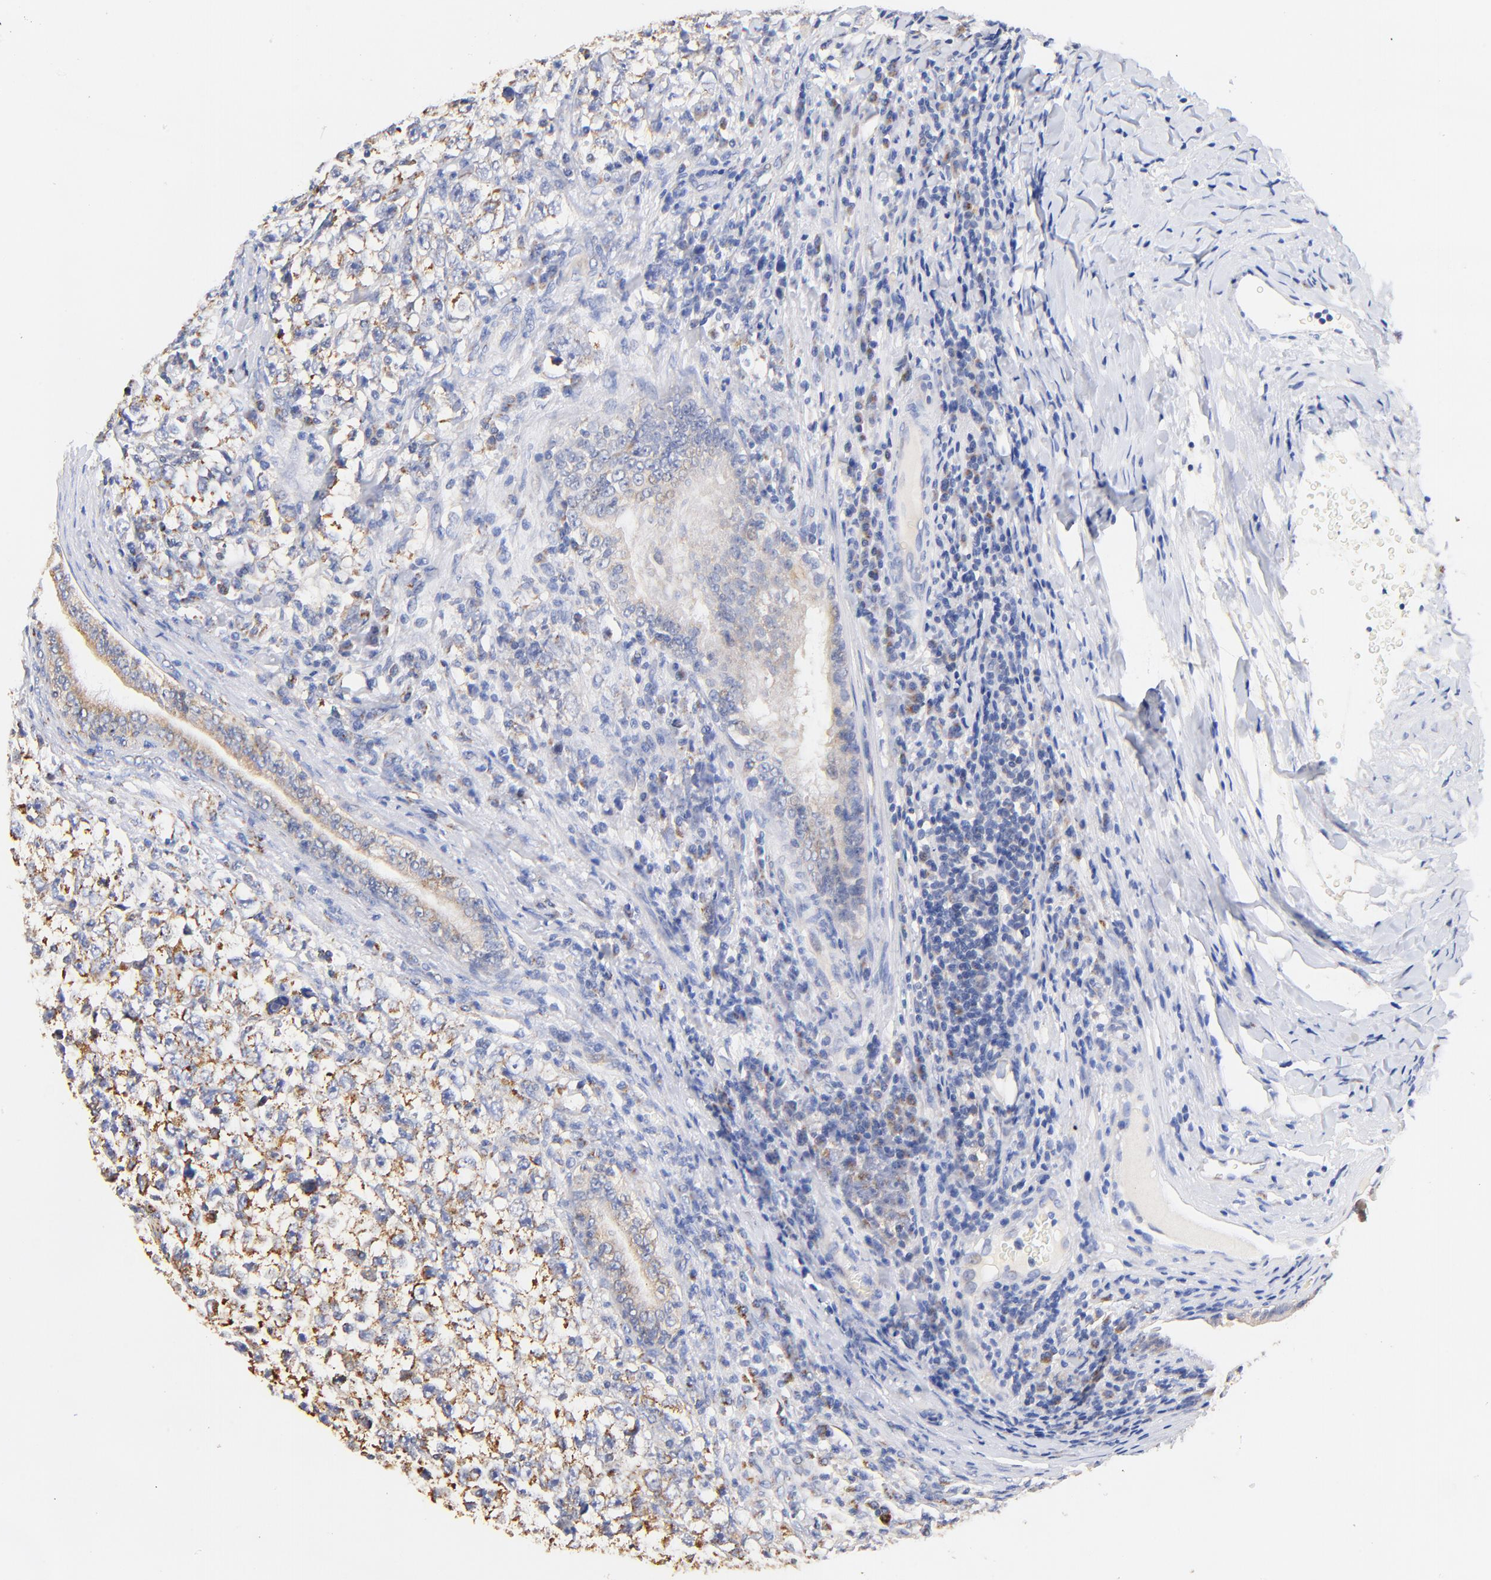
{"staining": {"intensity": "moderate", "quantity": ">75%", "location": "cytoplasmic/membranous"}, "tissue": "testis cancer", "cell_type": "Tumor cells", "image_type": "cancer", "snomed": [{"axis": "morphology", "description": "Seminoma, NOS"}, {"axis": "morphology", "description": "Carcinoma, Embryonal, NOS"}, {"axis": "topography", "description": "Testis"}], "caption": "Moderate cytoplasmic/membranous expression for a protein is seen in about >75% of tumor cells of embryonal carcinoma (testis) using immunohistochemistry.", "gene": "ATP5F1D", "patient": {"sex": "male", "age": 30}}